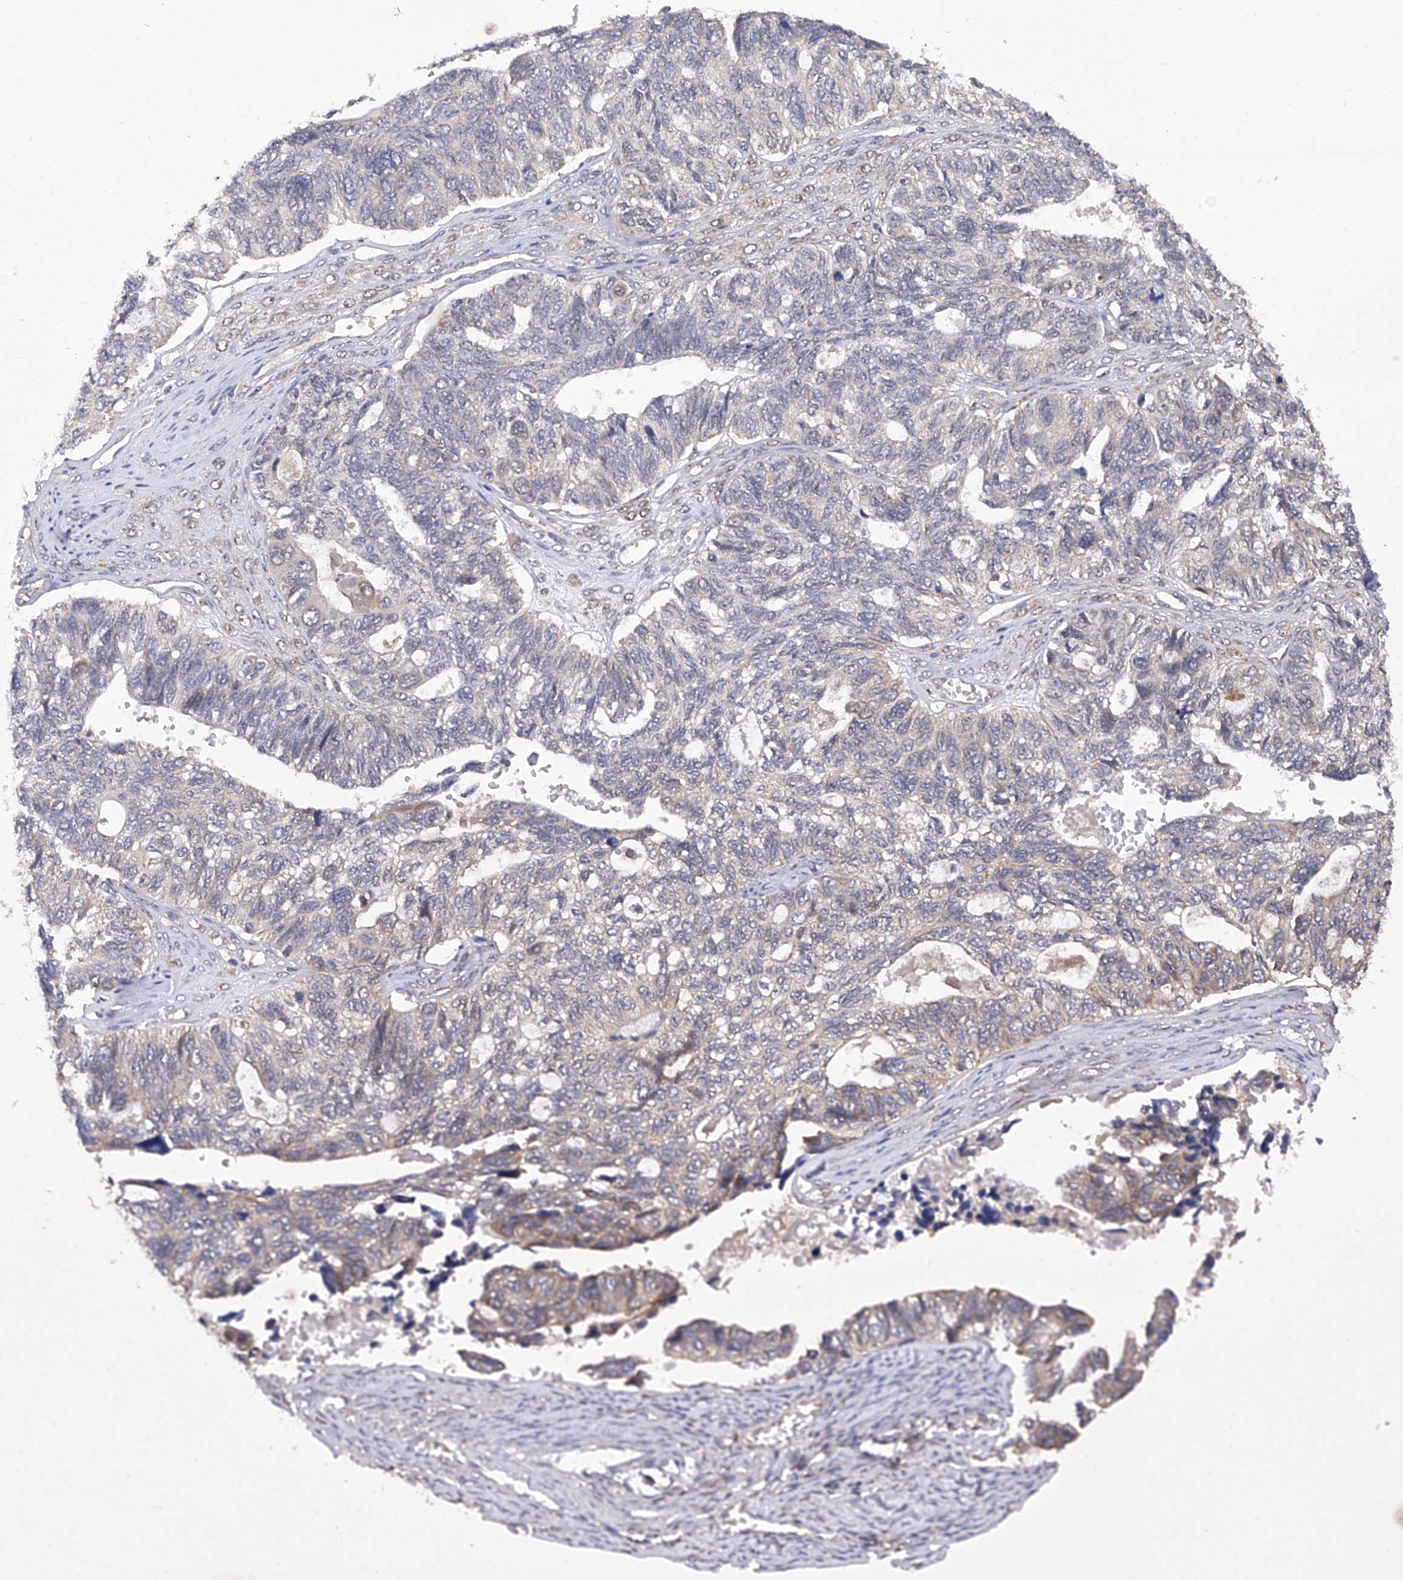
{"staining": {"intensity": "weak", "quantity": "<25%", "location": "cytoplasmic/membranous"}, "tissue": "ovarian cancer", "cell_type": "Tumor cells", "image_type": "cancer", "snomed": [{"axis": "morphology", "description": "Cystadenocarcinoma, serous, NOS"}, {"axis": "topography", "description": "Ovary"}], "caption": "Immunohistochemical staining of ovarian serous cystadenocarcinoma demonstrates no significant expression in tumor cells.", "gene": "USP45", "patient": {"sex": "female", "age": 79}}